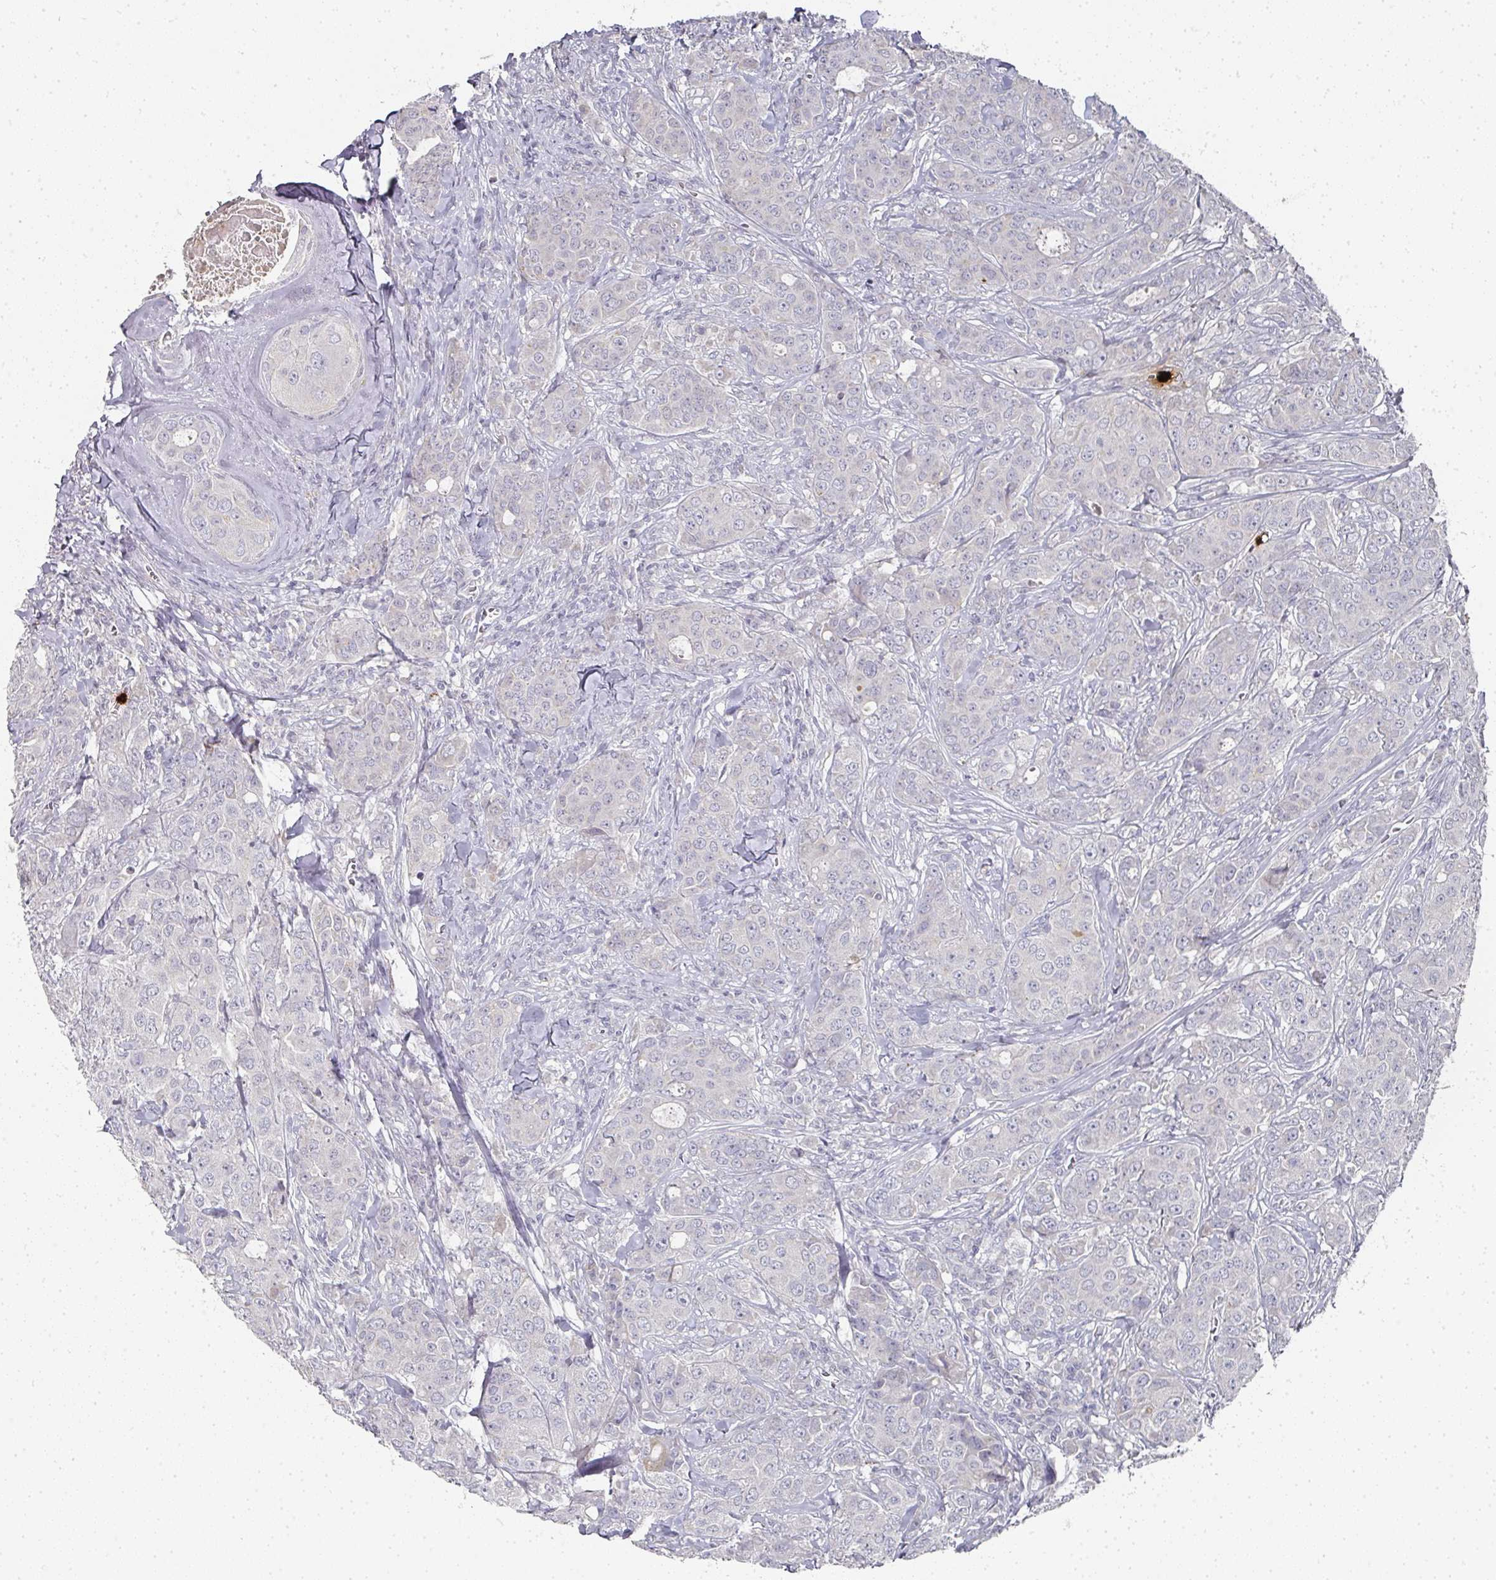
{"staining": {"intensity": "negative", "quantity": "none", "location": "none"}, "tissue": "breast cancer", "cell_type": "Tumor cells", "image_type": "cancer", "snomed": [{"axis": "morphology", "description": "Duct carcinoma"}, {"axis": "topography", "description": "Breast"}], "caption": "This is a histopathology image of IHC staining of breast cancer, which shows no expression in tumor cells.", "gene": "CAMP", "patient": {"sex": "female", "age": 43}}